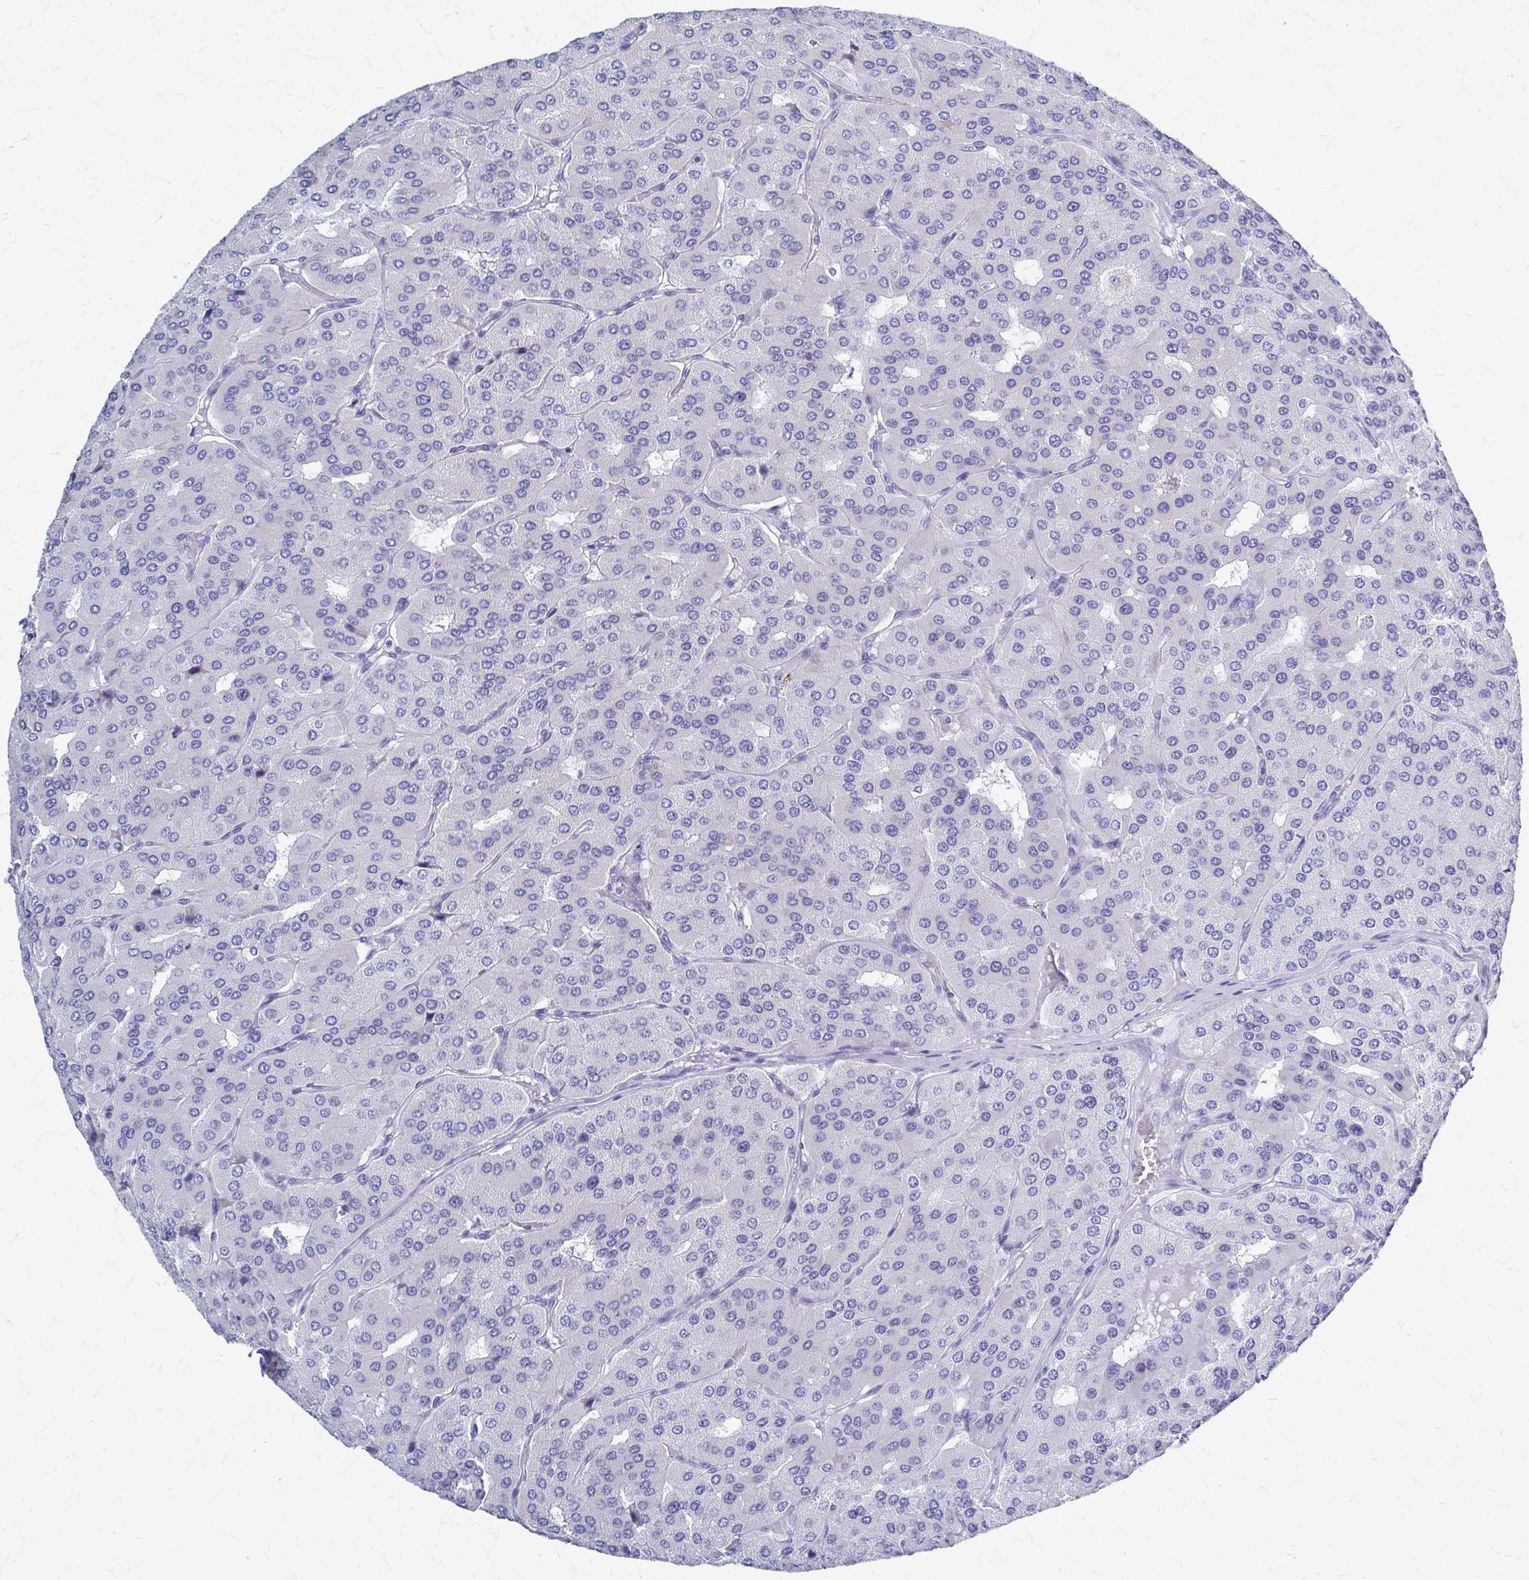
{"staining": {"intensity": "negative", "quantity": "none", "location": "none"}, "tissue": "parathyroid gland", "cell_type": "Glandular cells", "image_type": "normal", "snomed": [{"axis": "morphology", "description": "Normal tissue, NOS"}, {"axis": "morphology", "description": "Adenoma, NOS"}, {"axis": "topography", "description": "Parathyroid gland"}], "caption": "This is an IHC photomicrograph of benign human parathyroid gland. There is no positivity in glandular cells.", "gene": "CELF5", "patient": {"sex": "female", "age": 86}}